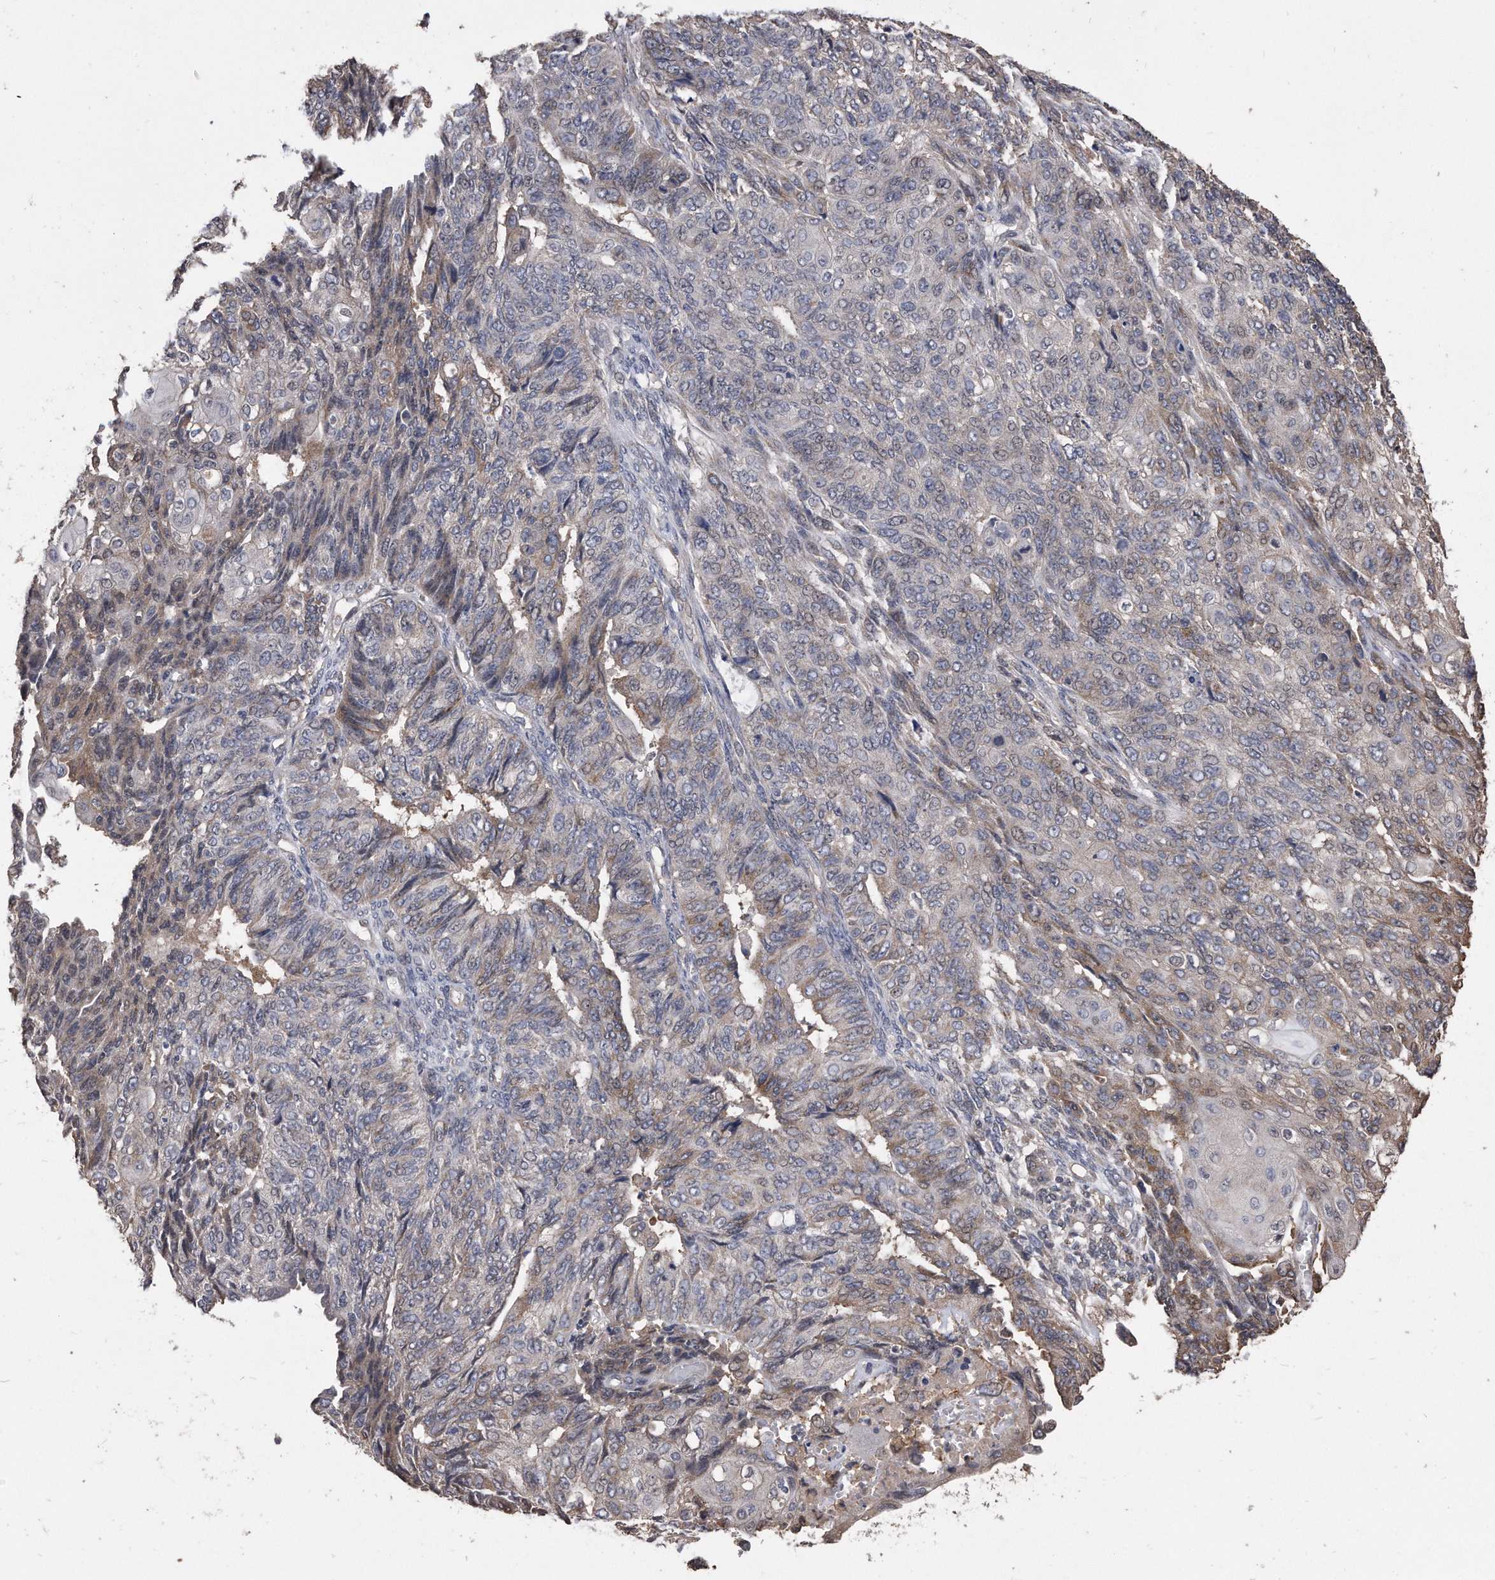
{"staining": {"intensity": "weak", "quantity": "<25%", "location": "cytoplasmic/membranous"}, "tissue": "endometrial cancer", "cell_type": "Tumor cells", "image_type": "cancer", "snomed": [{"axis": "morphology", "description": "Adenocarcinoma, NOS"}, {"axis": "topography", "description": "Endometrium"}], "caption": "There is no significant positivity in tumor cells of adenocarcinoma (endometrial).", "gene": "IL20RA", "patient": {"sex": "female", "age": 32}}